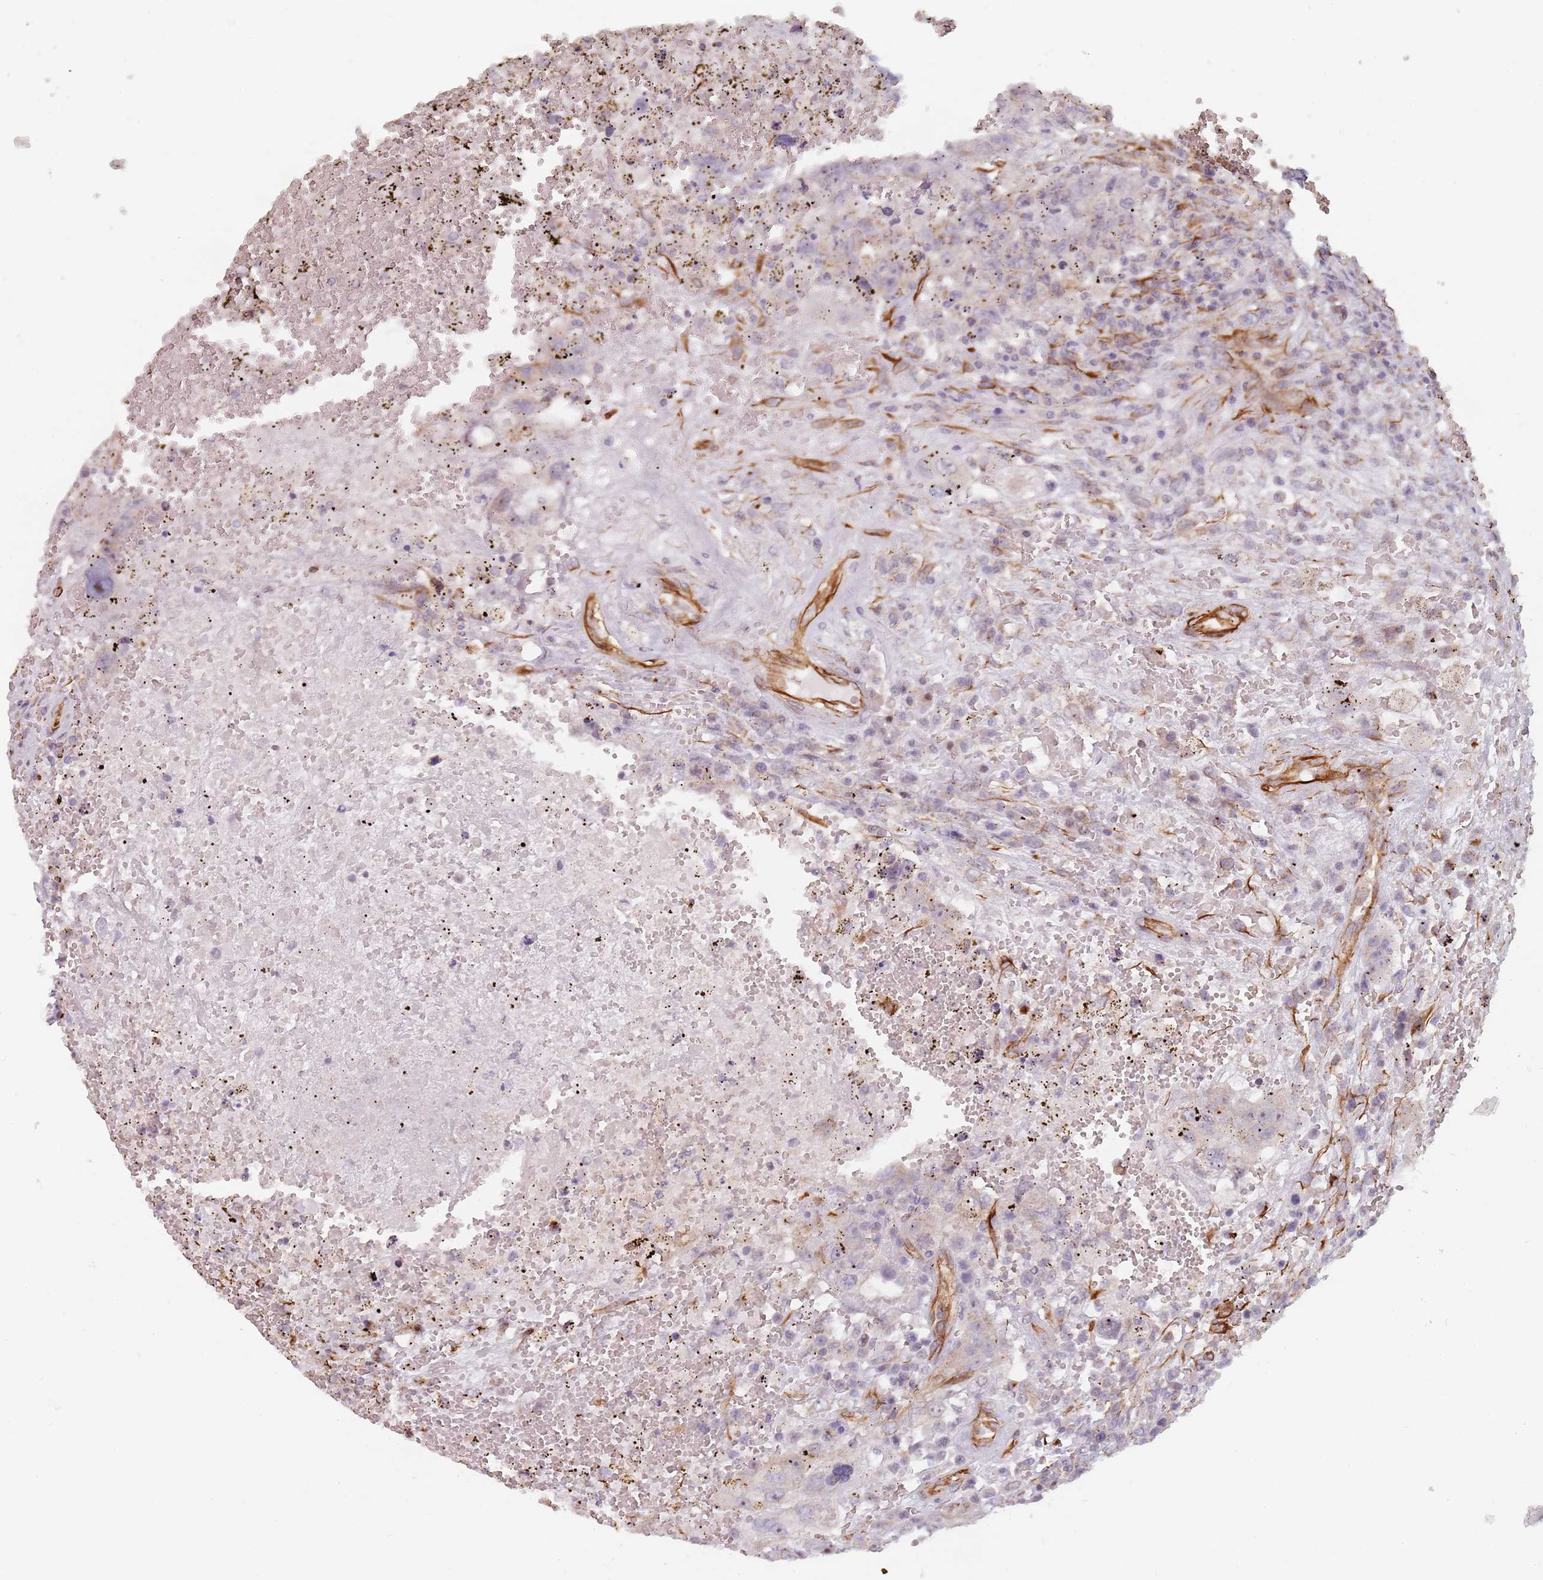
{"staining": {"intensity": "weak", "quantity": "<25%", "location": "cytoplasmic/membranous"}, "tissue": "testis cancer", "cell_type": "Tumor cells", "image_type": "cancer", "snomed": [{"axis": "morphology", "description": "Carcinoma, Embryonal, NOS"}, {"axis": "topography", "description": "Testis"}], "caption": "Immunohistochemistry photomicrograph of testis embryonal carcinoma stained for a protein (brown), which demonstrates no expression in tumor cells. The staining was performed using DAB (3,3'-diaminobenzidine) to visualize the protein expression in brown, while the nuclei were stained in blue with hematoxylin (Magnification: 20x).", "gene": "GAS2L3", "patient": {"sex": "male", "age": 26}}